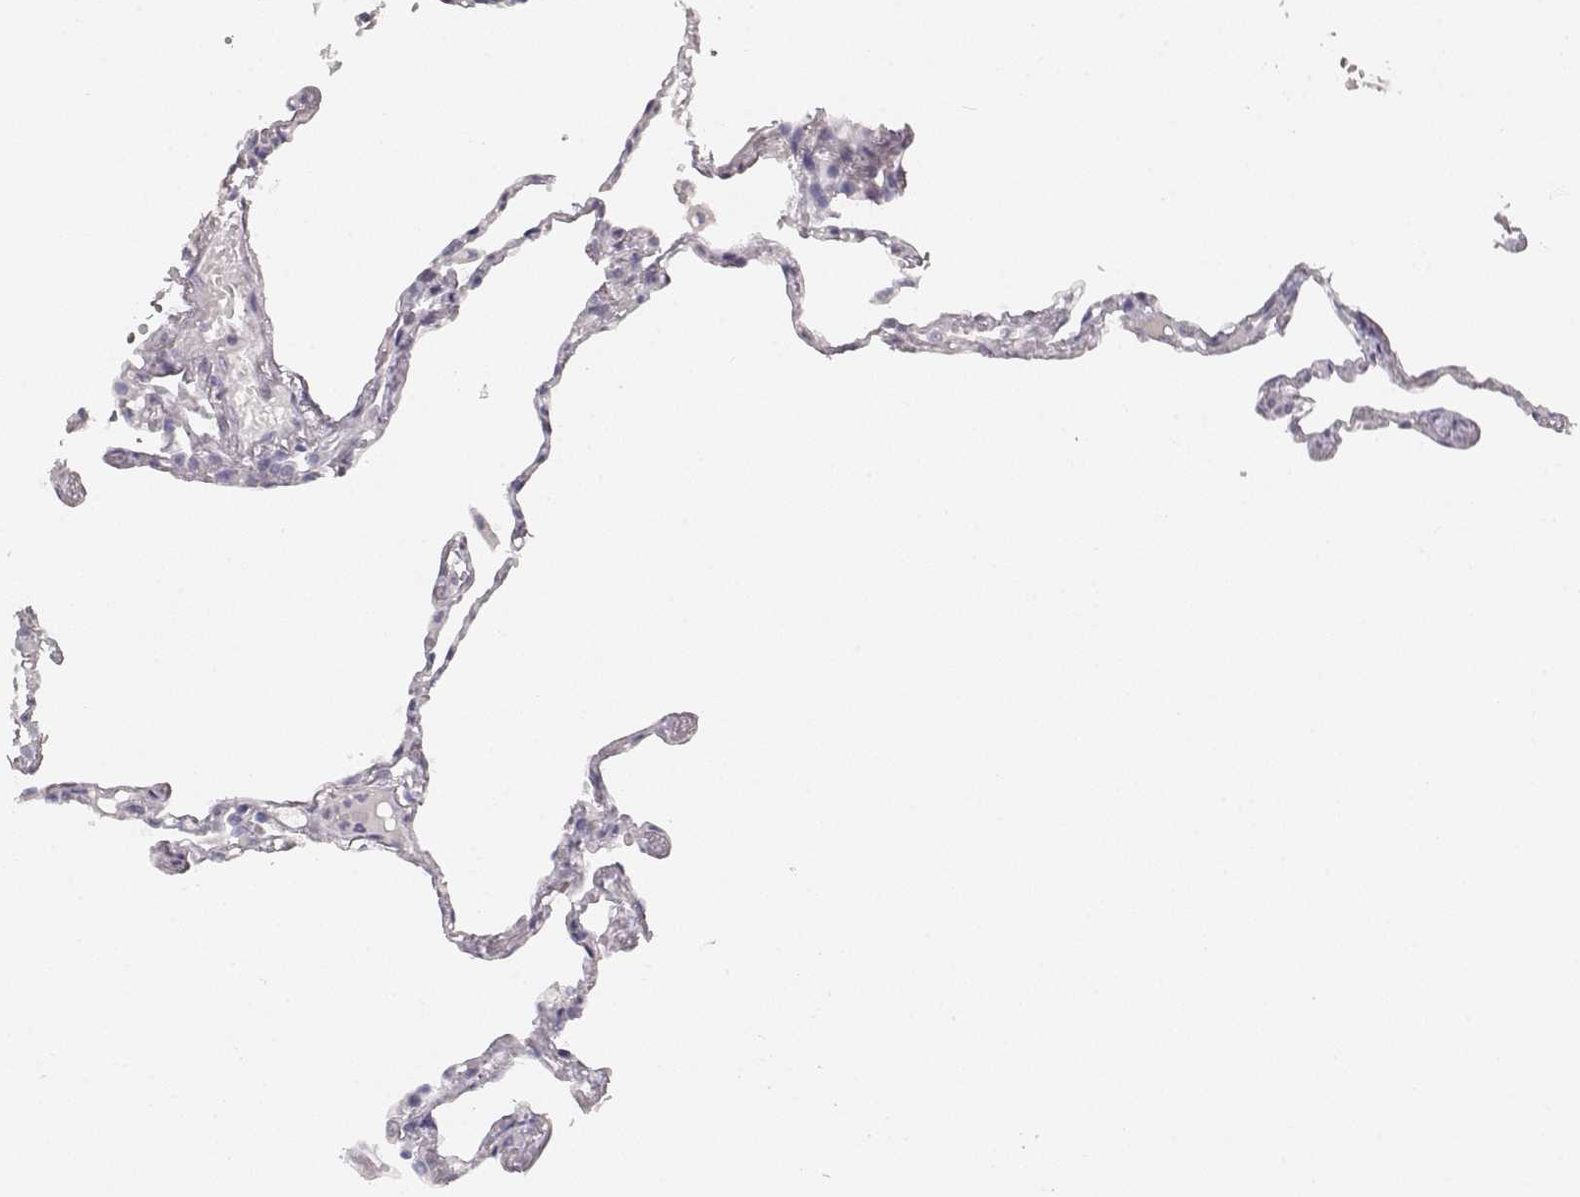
{"staining": {"intensity": "negative", "quantity": "none", "location": "none"}, "tissue": "lung", "cell_type": "Alveolar cells", "image_type": "normal", "snomed": [{"axis": "morphology", "description": "Normal tissue, NOS"}, {"axis": "topography", "description": "Lung"}], "caption": "Photomicrograph shows no protein positivity in alveolar cells of unremarkable lung.", "gene": "TPH2", "patient": {"sex": "male", "age": 78}}